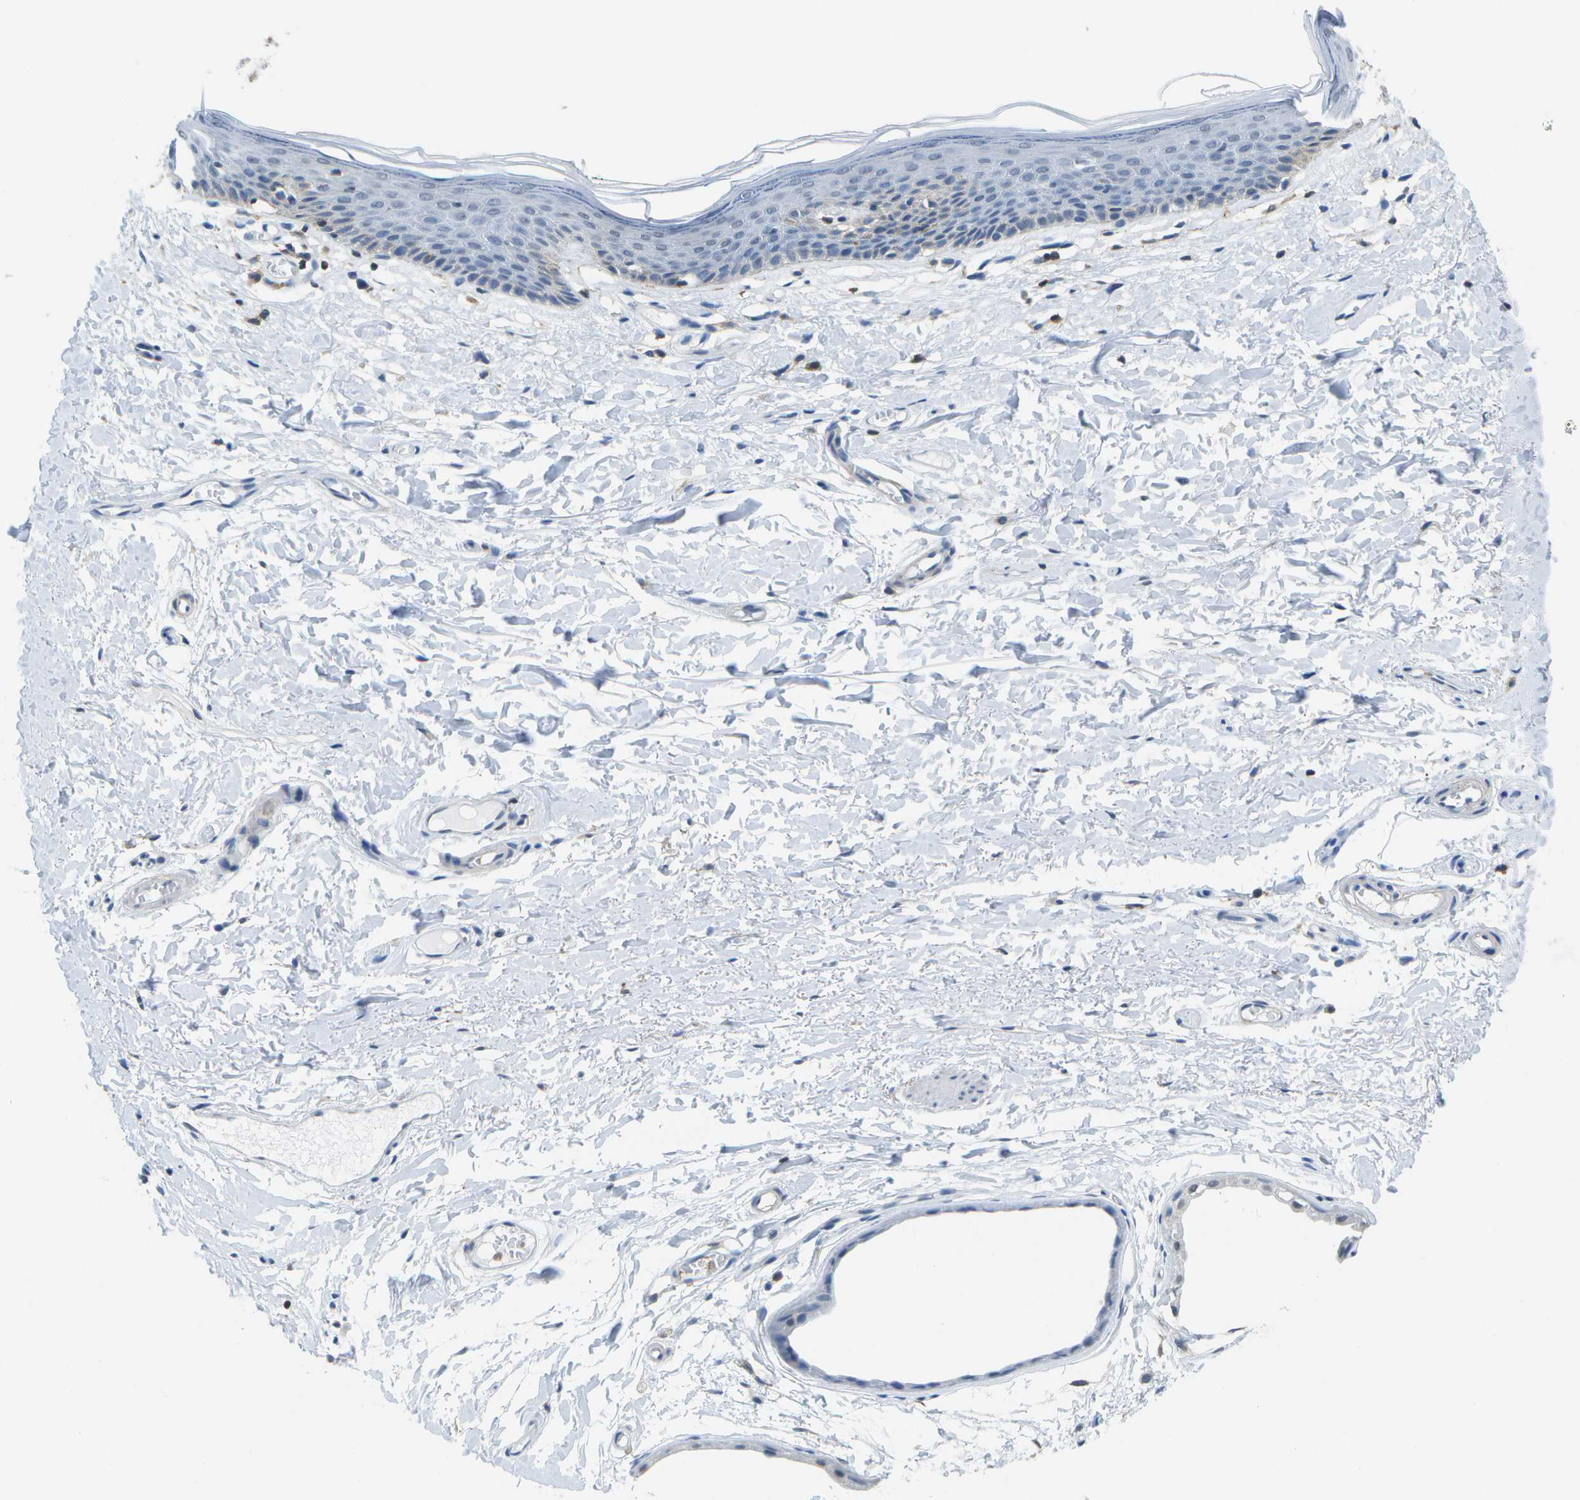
{"staining": {"intensity": "negative", "quantity": "none", "location": "none"}, "tissue": "skin", "cell_type": "Epidermal cells", "image_type": "normal", "snomed": [{"axis": "morphology", "description": "Normal tissue, NOS"}, {"axis": "topography", "description": "Vulva"}], "caption": "This micrograph is of benign skin stained with immunohistochemistry to label a protein in brown with the nuclei are counter-stained blue. There is no positivity in epidermal cells.", "gene": "RCSD1", "patient": {"sex": "female", "age": 54}}